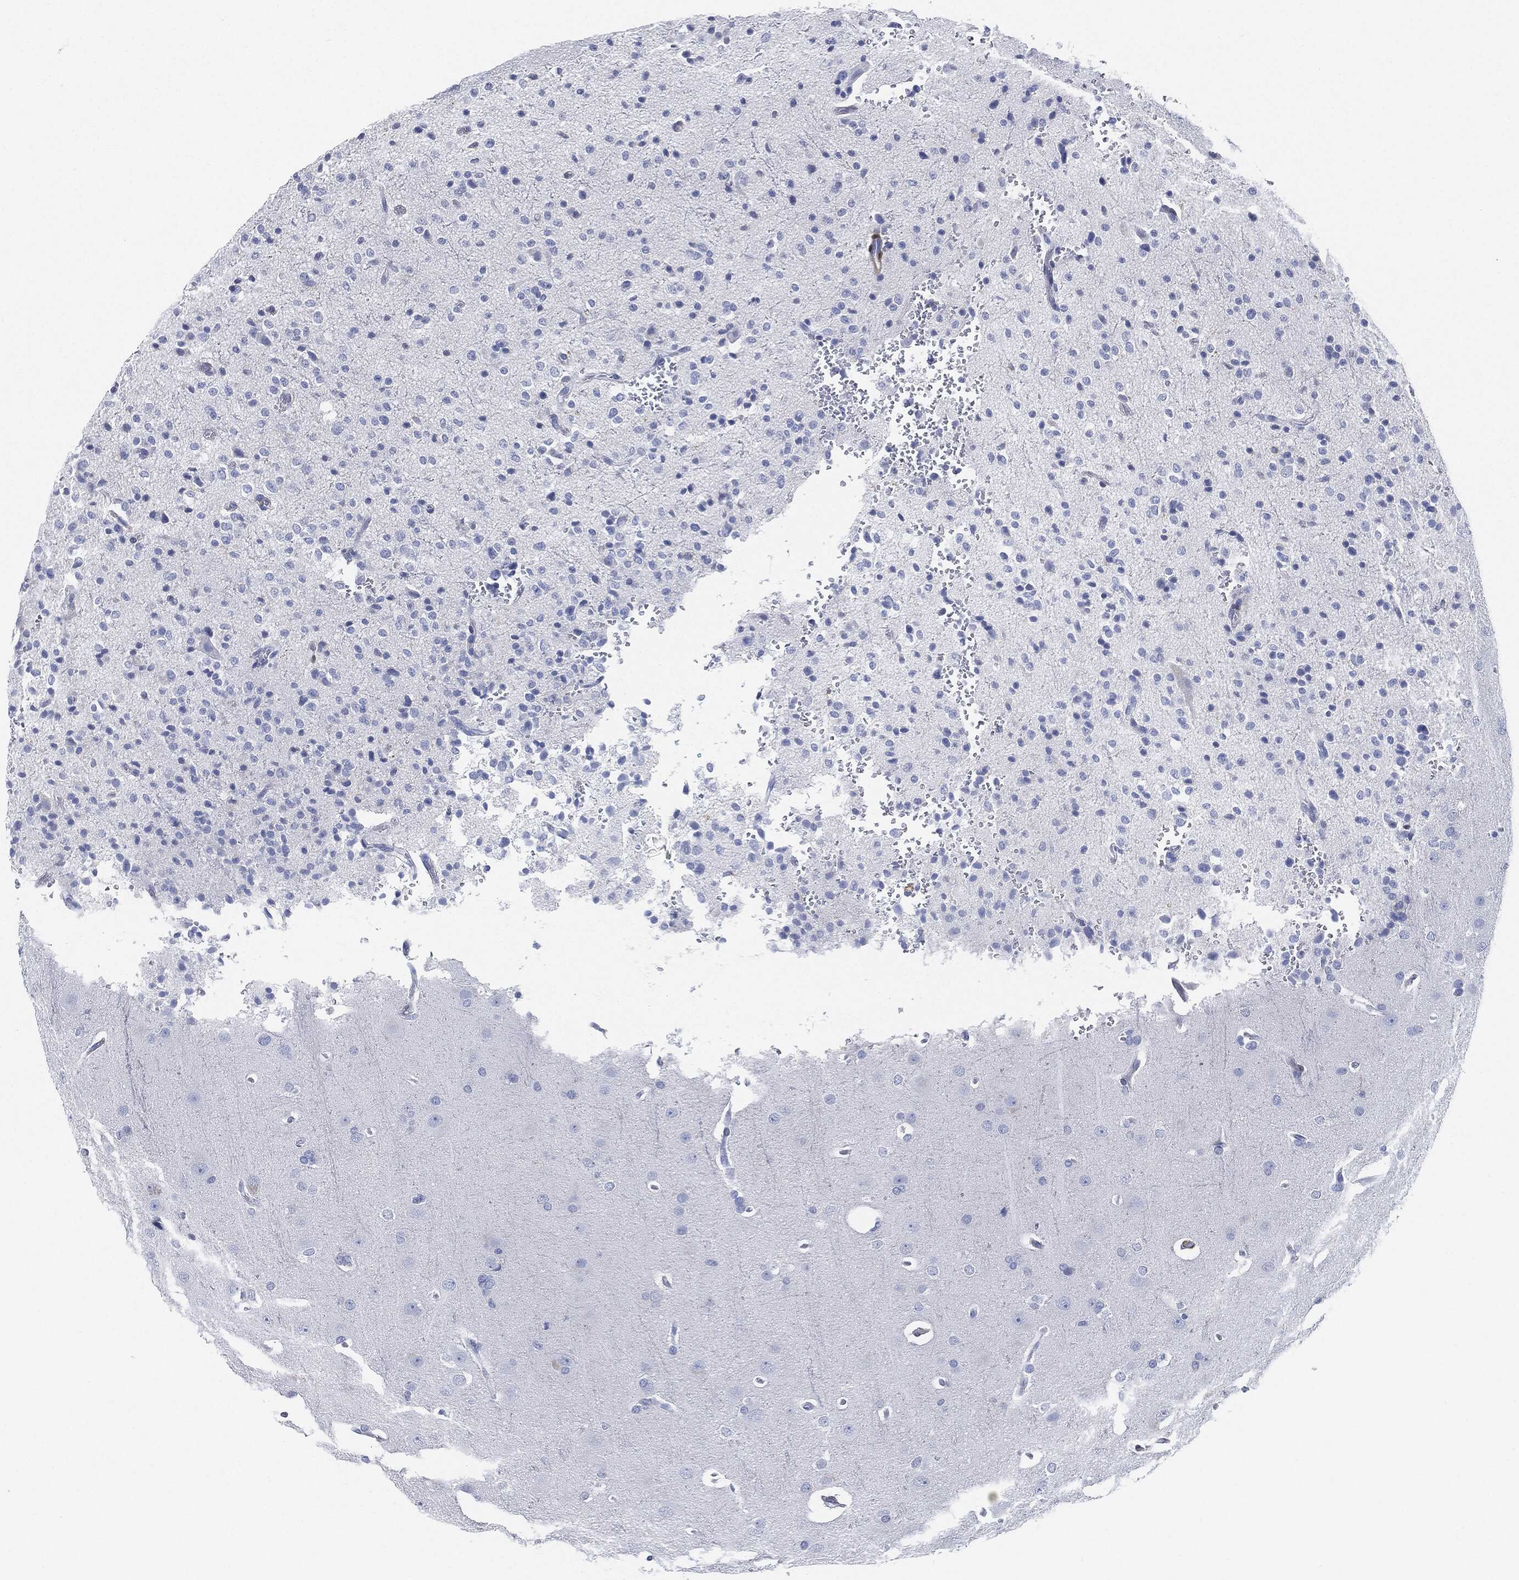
{"staining": {"intensity": "negative", "quantity": "none", "location": "none"}, "tissue": "glioma", "cell_type": "Tumor cells", "image_type": "cancer", "snomed": [{"axis": "morphology", "description": "Glioma, malignant, Low grade"}, {"axis": "topography", "description": "Brain"}], "caption": "Tumor cells show no significant protein staining in glioma.", "gene": "TAGLN", "patient": {"sex": "male", "age": 41}}